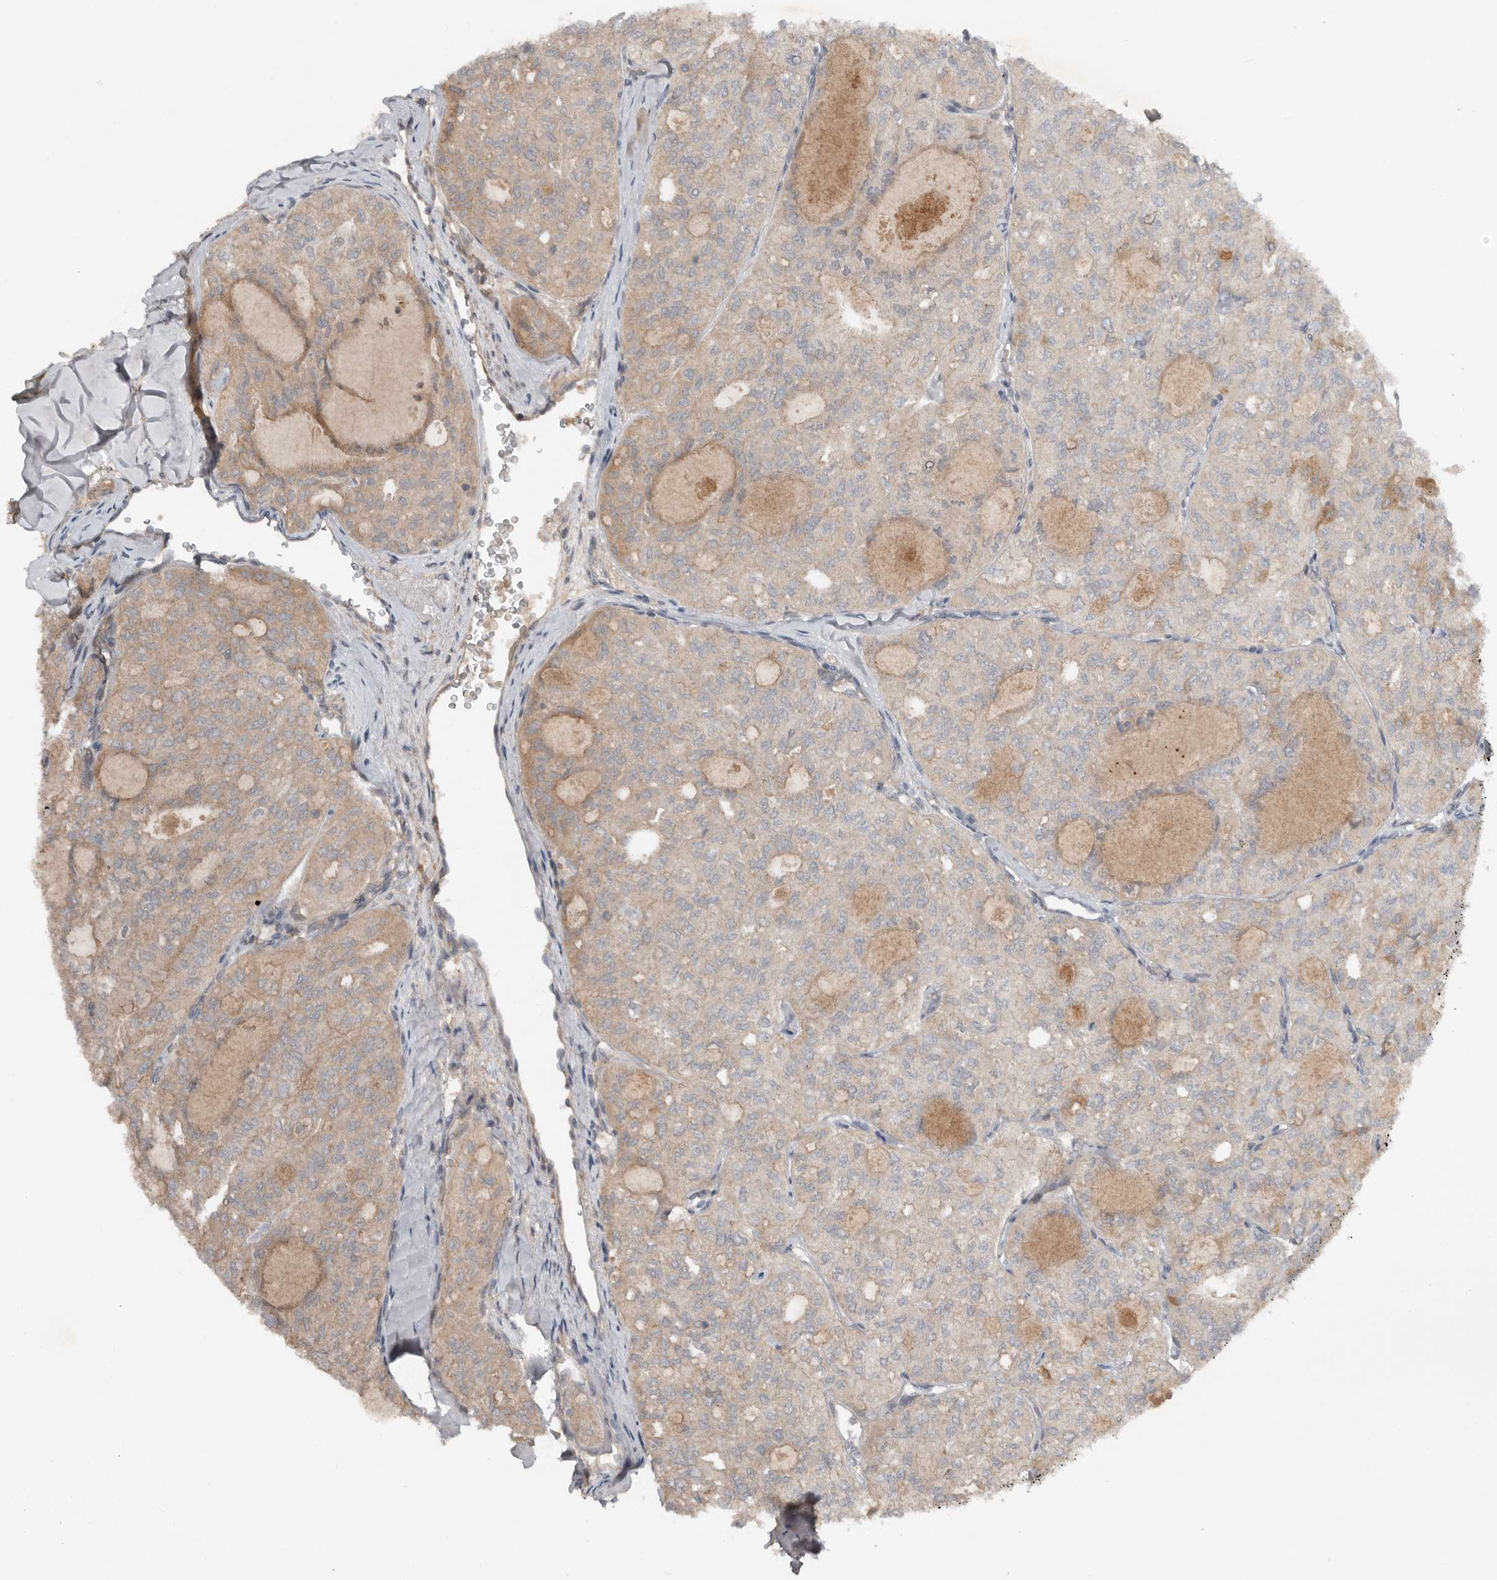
{"staining": {"intensity": "weak", "quantity": "<25%", "location": "cytoplasmic/membranous"}, "tissue": "thyroid cancer", "cell_type": "Tumor cells", "image_type": "cancer", "snomed": [{"axis": "morphology", "description": "Follicular adenoma carcinoma, NOS"}, {"axis": "topography", "description": "Thyroid gland"}], "caption": "This image is of thyroid cancer (follicular adenoma carcinoma) stained with IHC to label a protein in brown with the nuclei are counter-stained blue. There is no staining in tumor cells.", "gene": "TEAD3", "patient": {"sex": "male", "age": 75}}